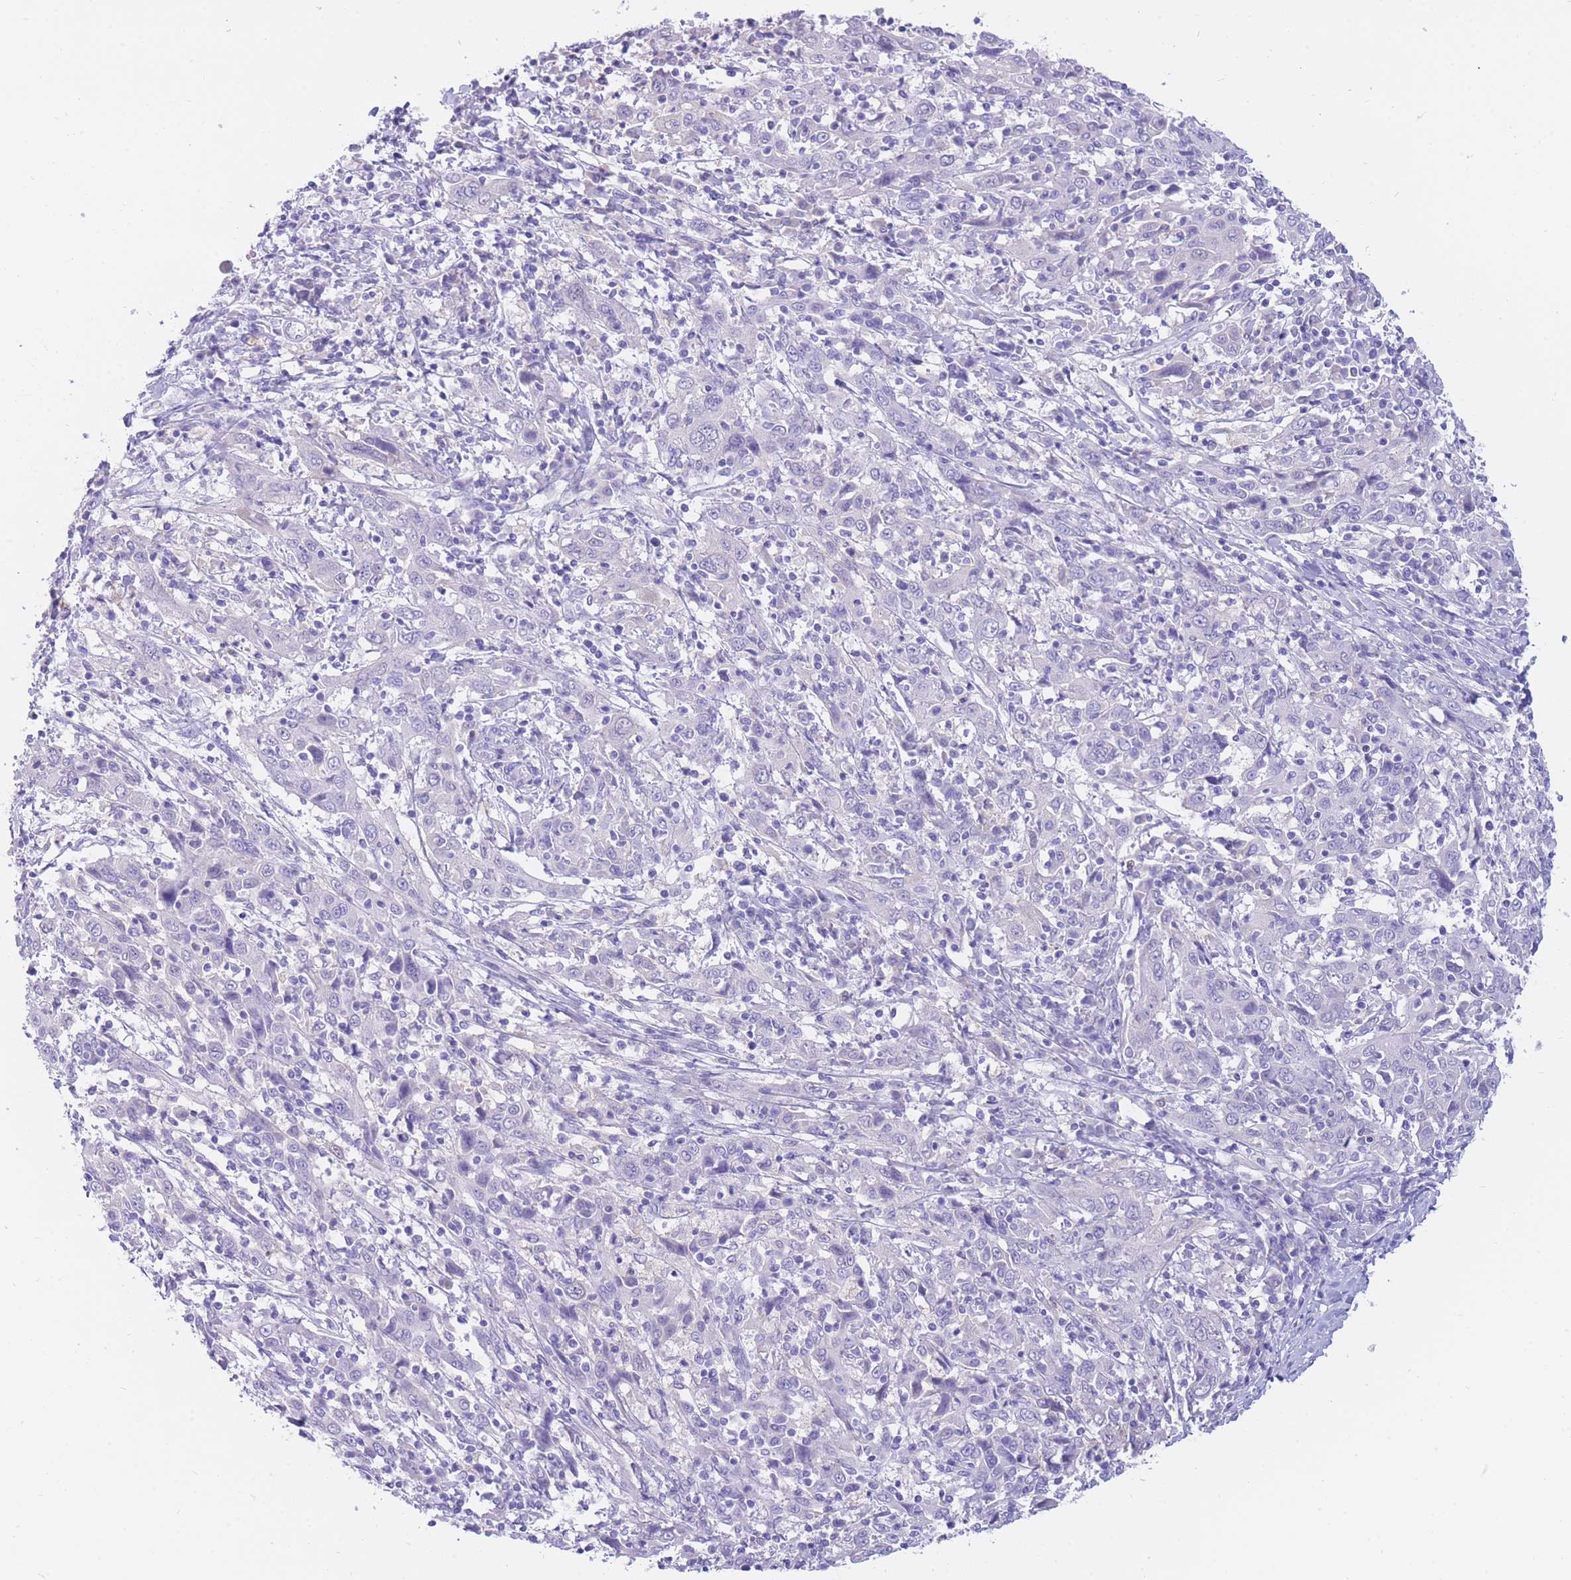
{"staining": {"intensity": "negative", "quantity": "none", "location": "none"}, "tissue": "cervical cancer", "cell_type": "Tumor cells", "image_type": "cancer", "snomed": [{"axis": "morphology", "description": "Squamous cell carcinoma, NOS"}, {"axis": "topography", "description": "Cervix"}], "caption": "Protein analysis of cervical cancer (squamous cell carcinoma) exhibits no significant staining in tumor cells.", "gene": "SULT1A1", "patient": {"sex": "female", "age": 46}}